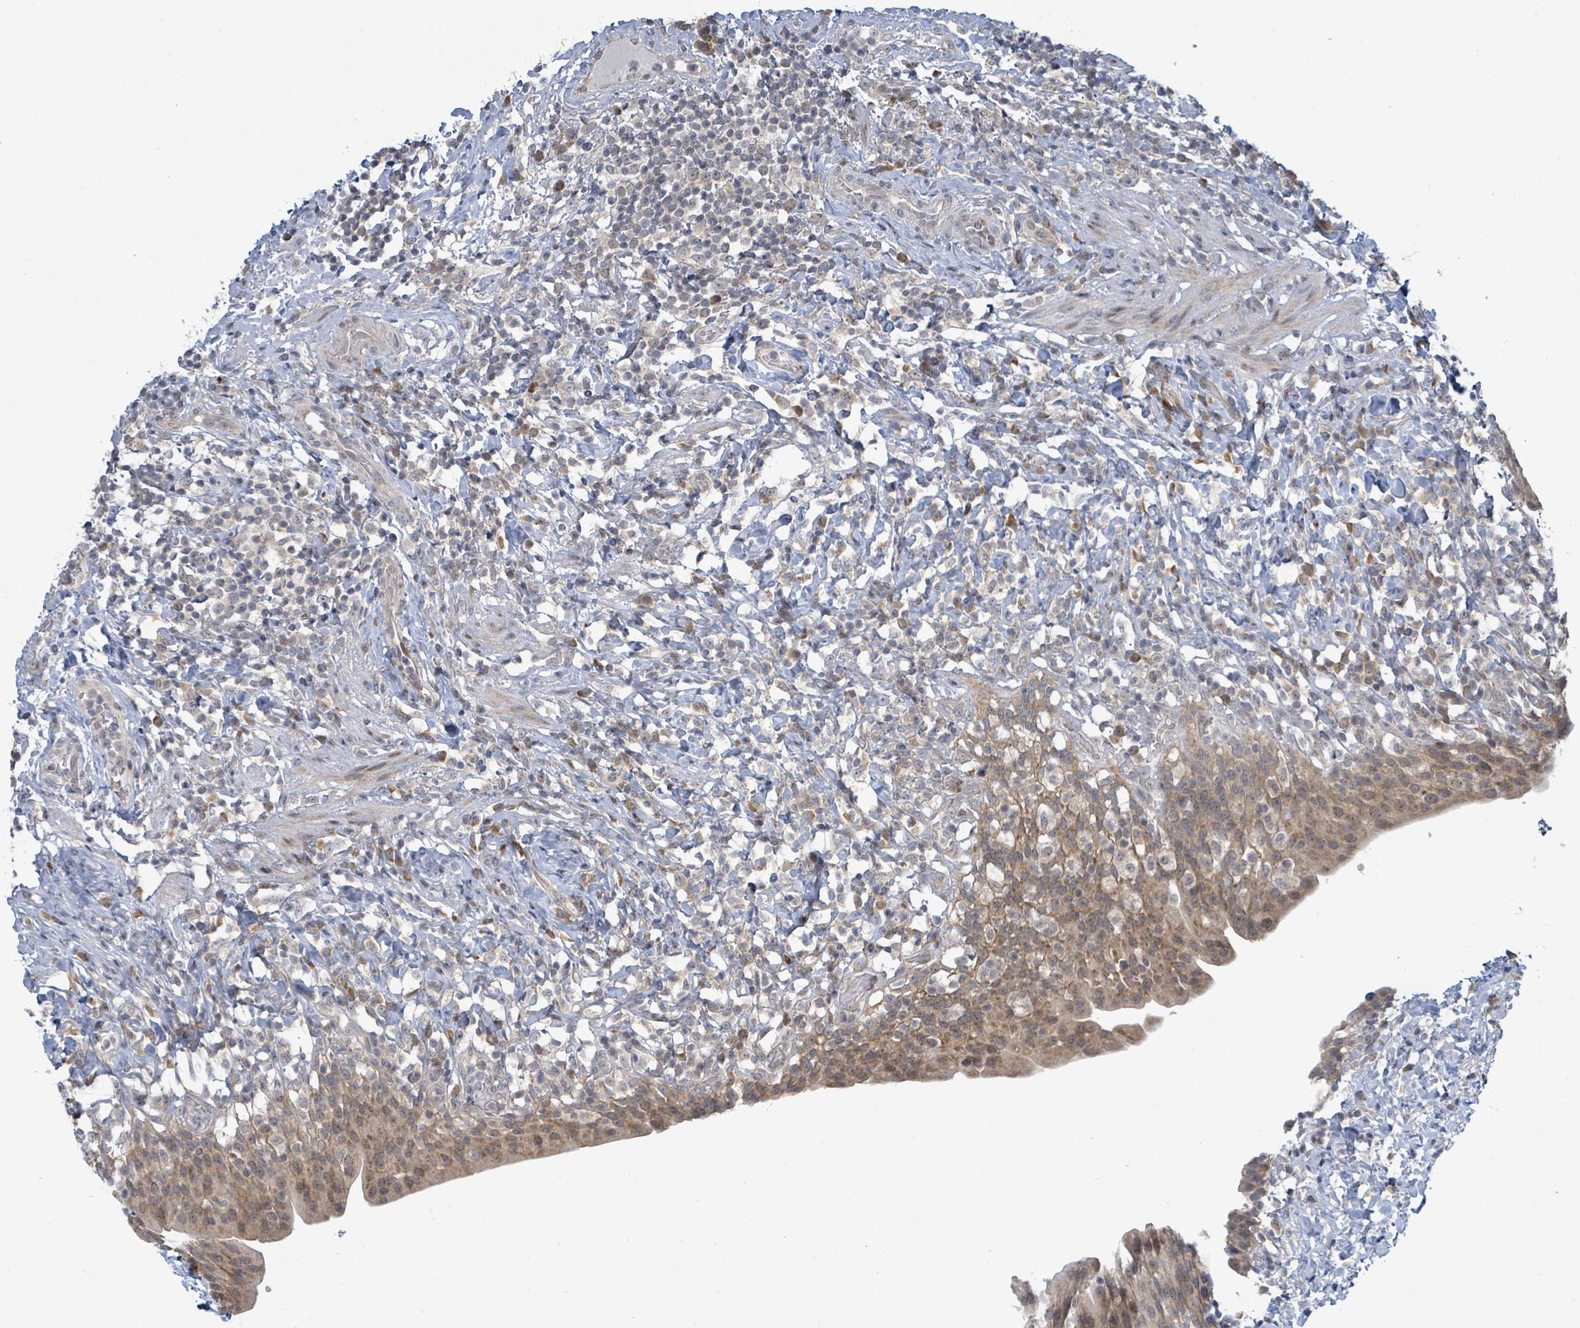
{"staining": {"intensity": "moderate", "quantity": ">75%", "location": "cytoplasmic/membranous,nuclear"}, "tissue": "urinary bladder", "cell_type": "Urothelial cells", "image_type": "normal", "snomed": [{"axis": "morphology", "description": "Normal tissue, NOS"}, {"axis": "morphology", "description": "Inflammation, NOS"}, {"axis": "topography", "description": "Urinary bladder"}], "caption": "The photomicrograph demonstrates immunohistochemical staining of benign urinary bladder. There is moderate cytoplasmic/membranous,nuclear expression is seen in about >75% of urothelial cells.", "gene": "RPL32", "patient": {"sex": "male", "age": 64}}